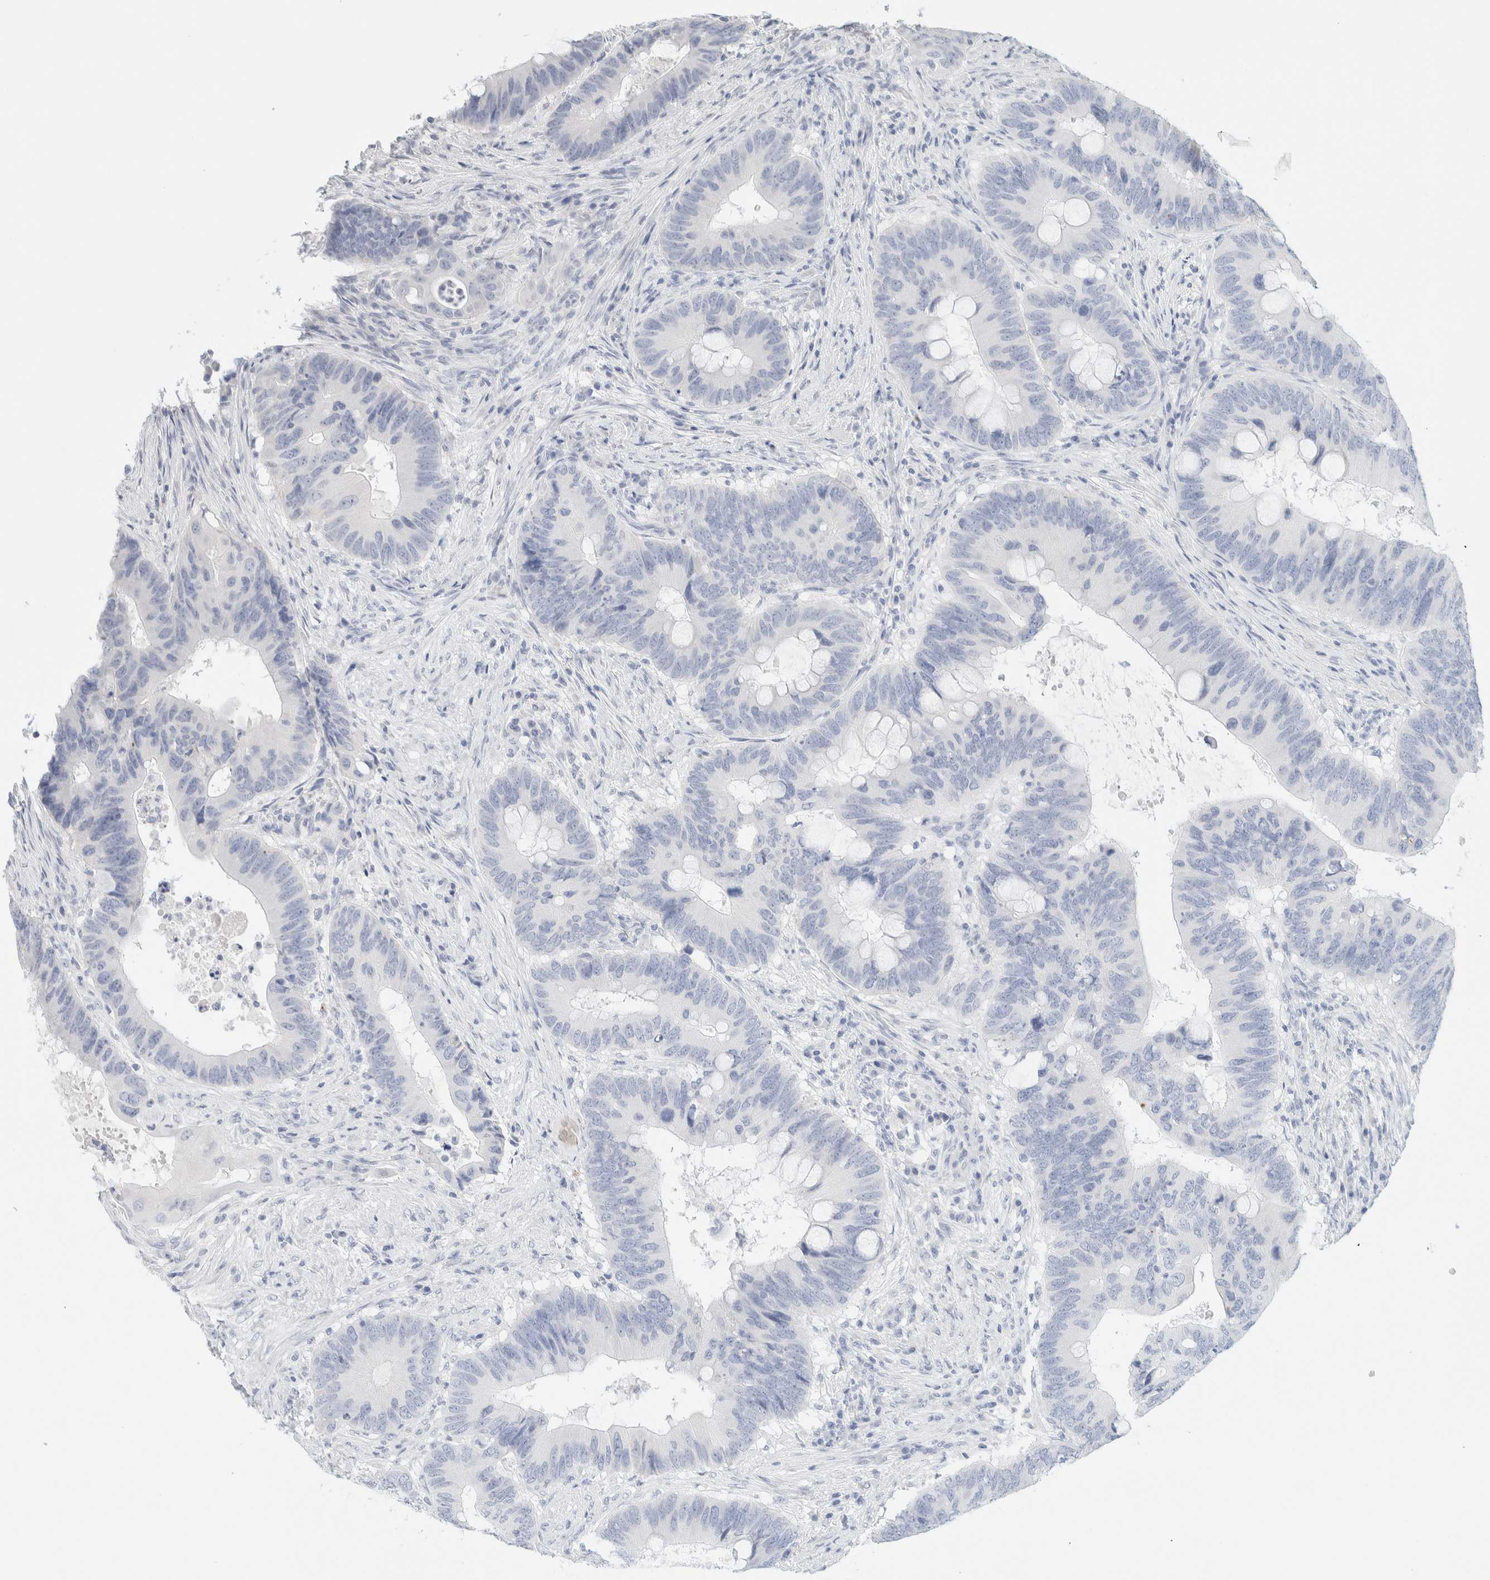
{"staining": {"intensity": "negative", "quantity": "none", "location": "none"}, "tissue": "colorectal cancer", "cell_type": "Tumor cells", "image_type": "cancer", "snomed": [{"axis": "morphology", "description": "Adenocarcinoma, NOS"}, {"axis": "topography", "description": "Colon"}], "caption": "High magnification brightfield microscopy of colorectal adenocarcinoma stained with DAB (3,3'-diaminobenzidine) (brown) and counterstained with hematoxylin (blue): tumor cells show no significant expression. The staining is performed using DAB brown chromogen with nuclei counter-stained in using hematoxylin.", "gene": "HEXD", "patient": {"sex": "male", "age": 71}}